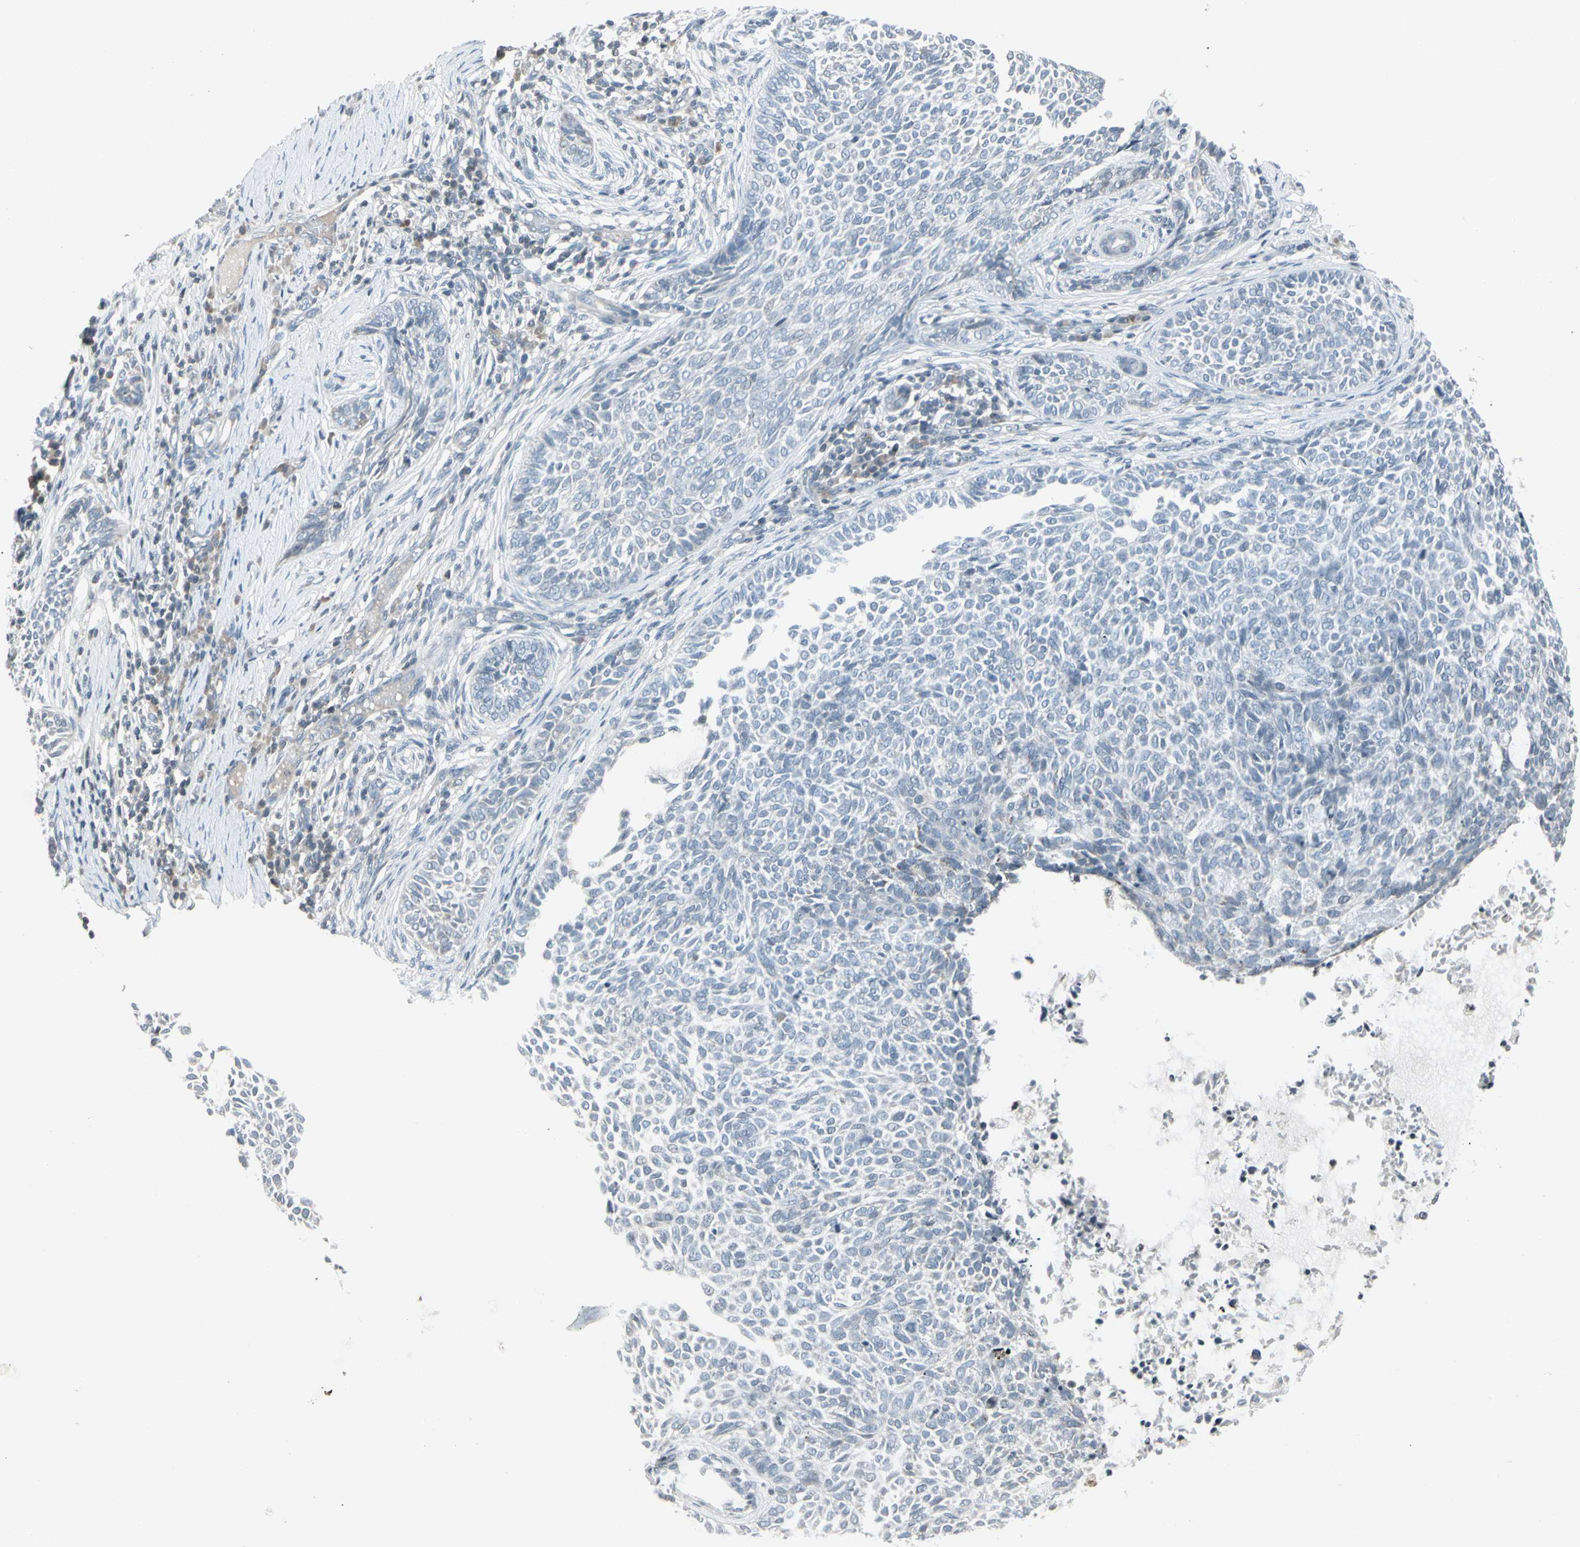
{"staining": {"intensity": "negative", "quantity": "none", "location": "none"}, "tissue": "skin cancer", "cell_type": "Tumor cells", "image_type": "cancer", "snomed": [{"axis": "morphology", "description": "Basal cell carcinoma"}, {"axis": "topography", "description": "Skin"}], "caption": "This is a histopathology image of immunohistochemistry staining of basal cell carcinoma (skin), which shows no staining in tumor cells.", "gene": "ARG2", "patient": {"sex": "male", "age": 87}}